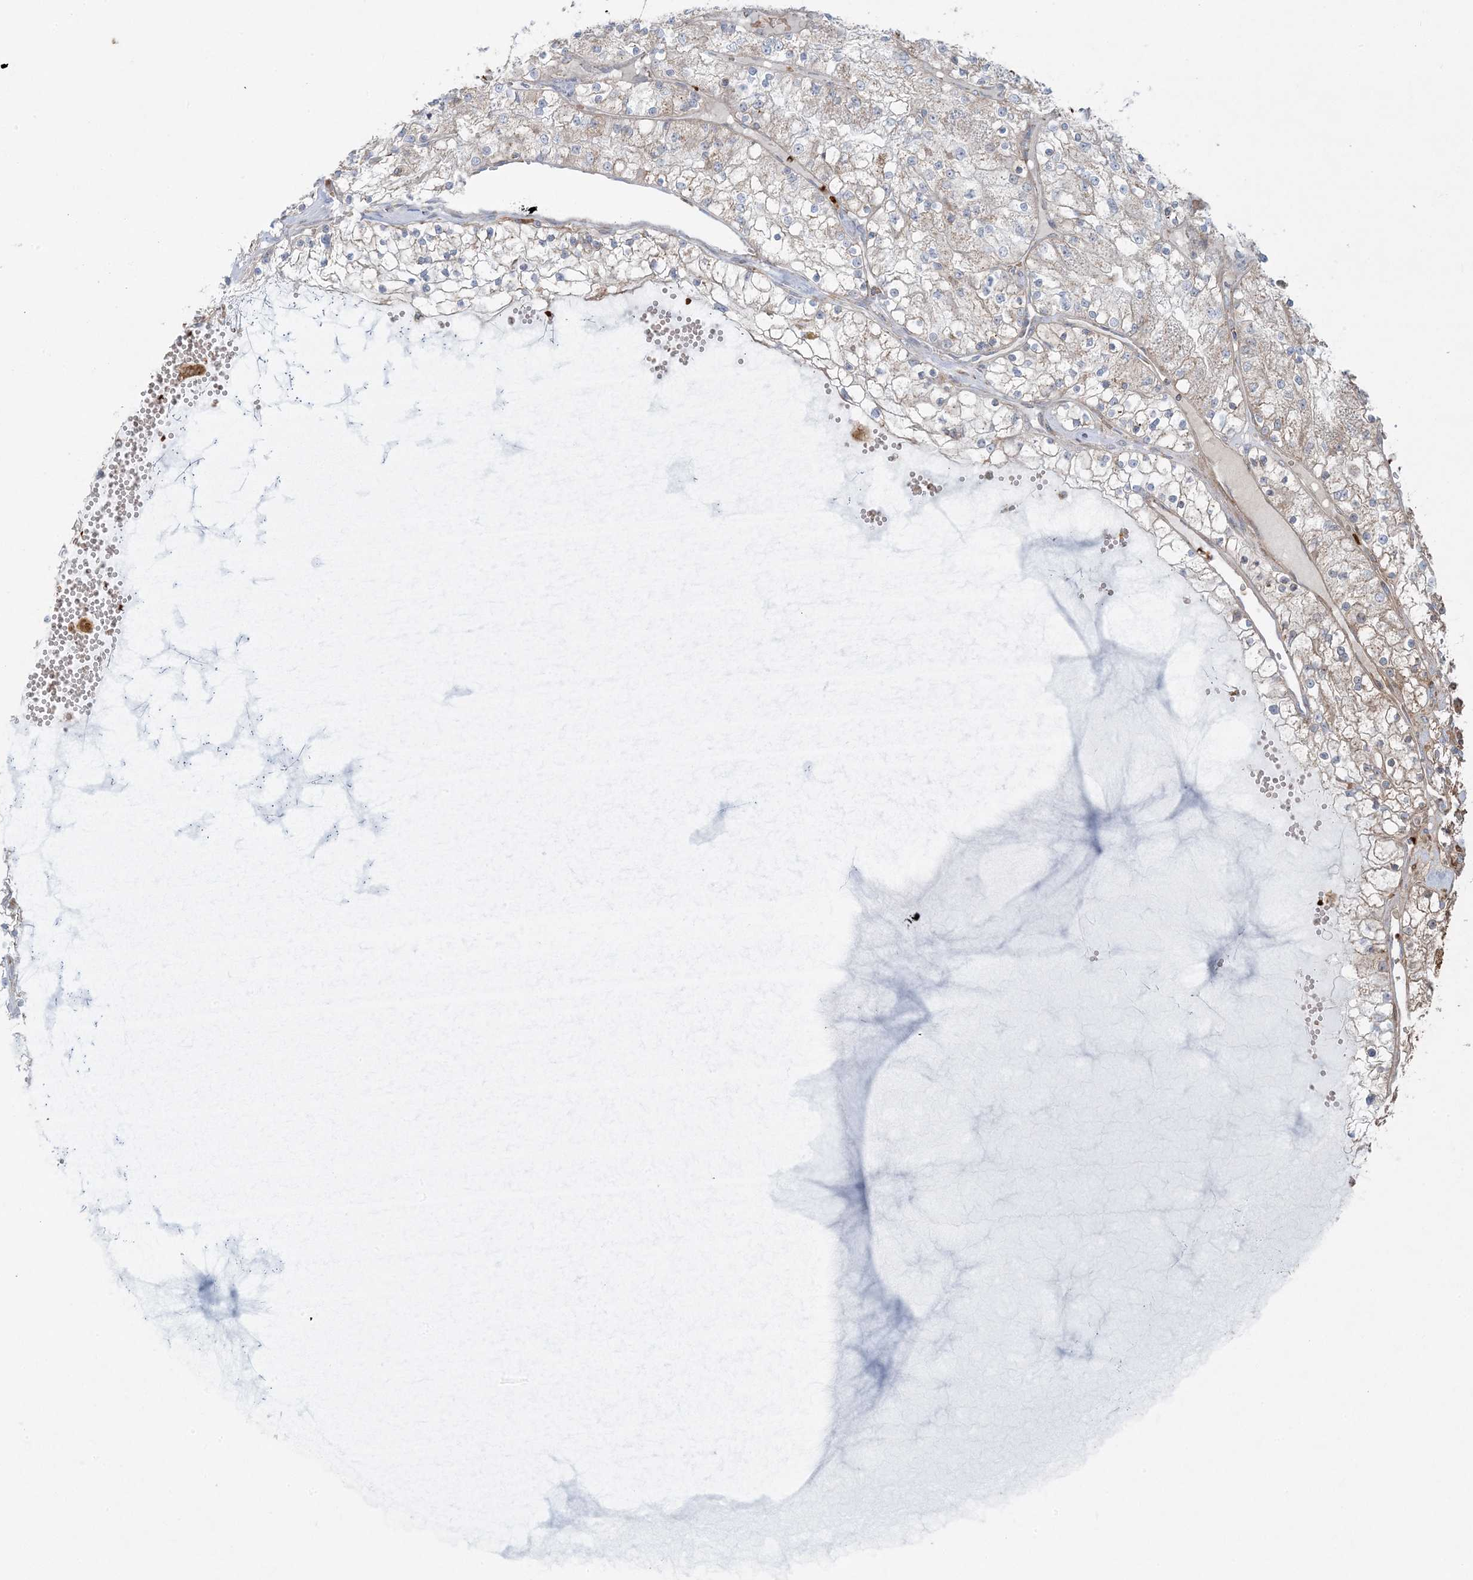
{"staining": {"intensity": "weak", "quantity": "25%-75%", "location": "cytoplasmic/membranous"}, "tissue": "renal cancer", "cell_type": "Tumor cells", "image_type": "cancer", "snomed": [{"axis": "morphology", "description": "Normal tissue, NOS"}, {"axis": "morphology", "description": "Adenocarcinoma, NOS"}, {"axis": "topography", "description": "Kidney"}], "caption": "DAB (3,3'-diaminobenzidine) immunohistochemical staining of human renal cancer displays weak cytoplasmic/membranous protein staining in approximately 25%-75% of tumor cells. (DAB IHC, brown staining for protein, blue staining for nuclei).", "gene": "PIK3R4", "patient": {"sex": "male", "age": 68}}